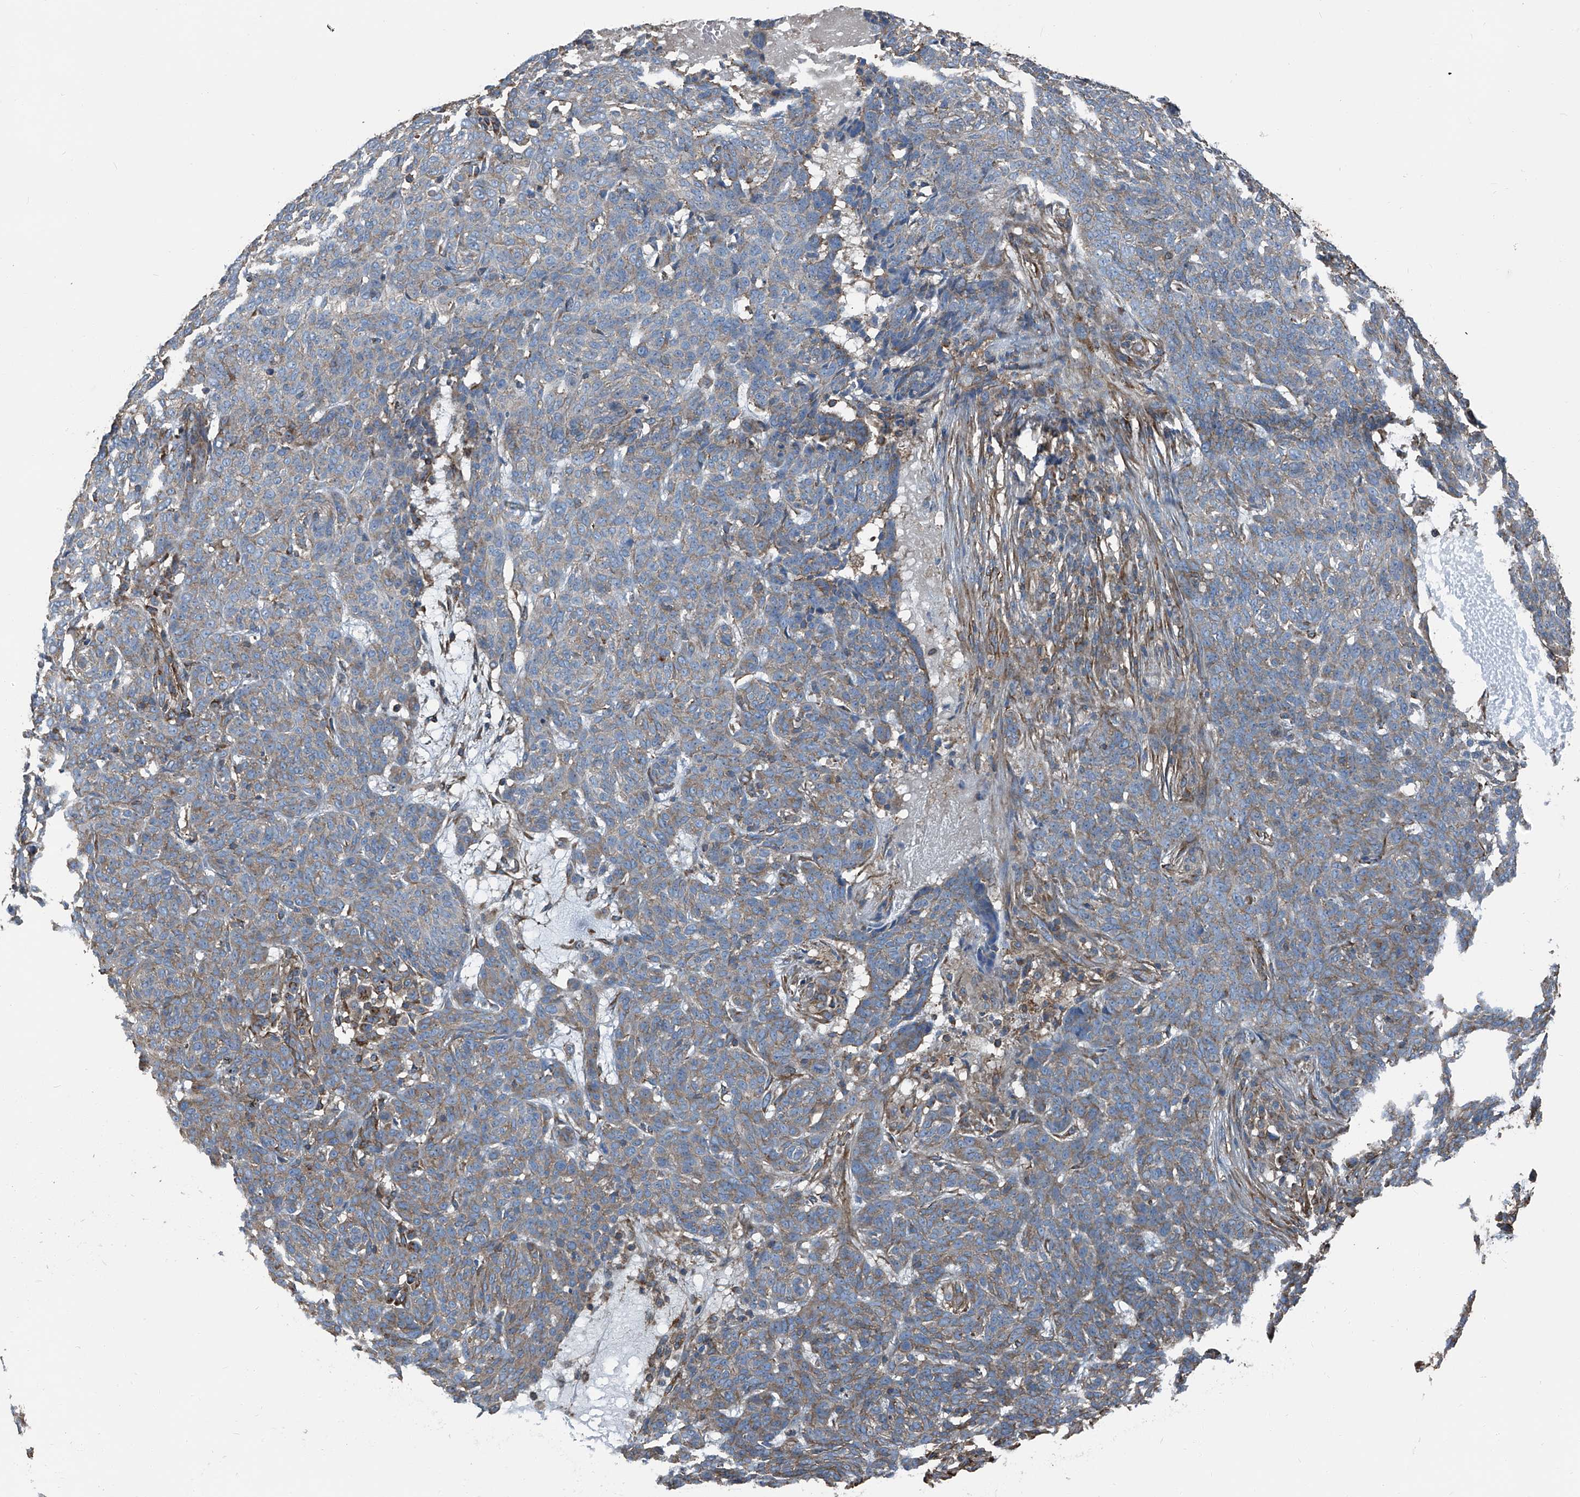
{"staining": {"intensity": "weak", "quantity": "25%-75%", "location": "cytoplasmic/membranous"}, "tissue": "skin cancer", "cell_type": "Tumor cells", "image_type": "cancer", "snomed": [{"axis": "morphology", "description": "Basal cell carcinoma"}, {"axis": "topography", "description": "Skin"}], "caption": "Basal cell carcinoma (skin) was stained to show a protein in brown. There is low levels of weak cytoplasmic/membranous positivity in about 25%-75% of tumor cells.", "gene": "SEPTIN7", "patient": {"sex": "male", "age": 85}}